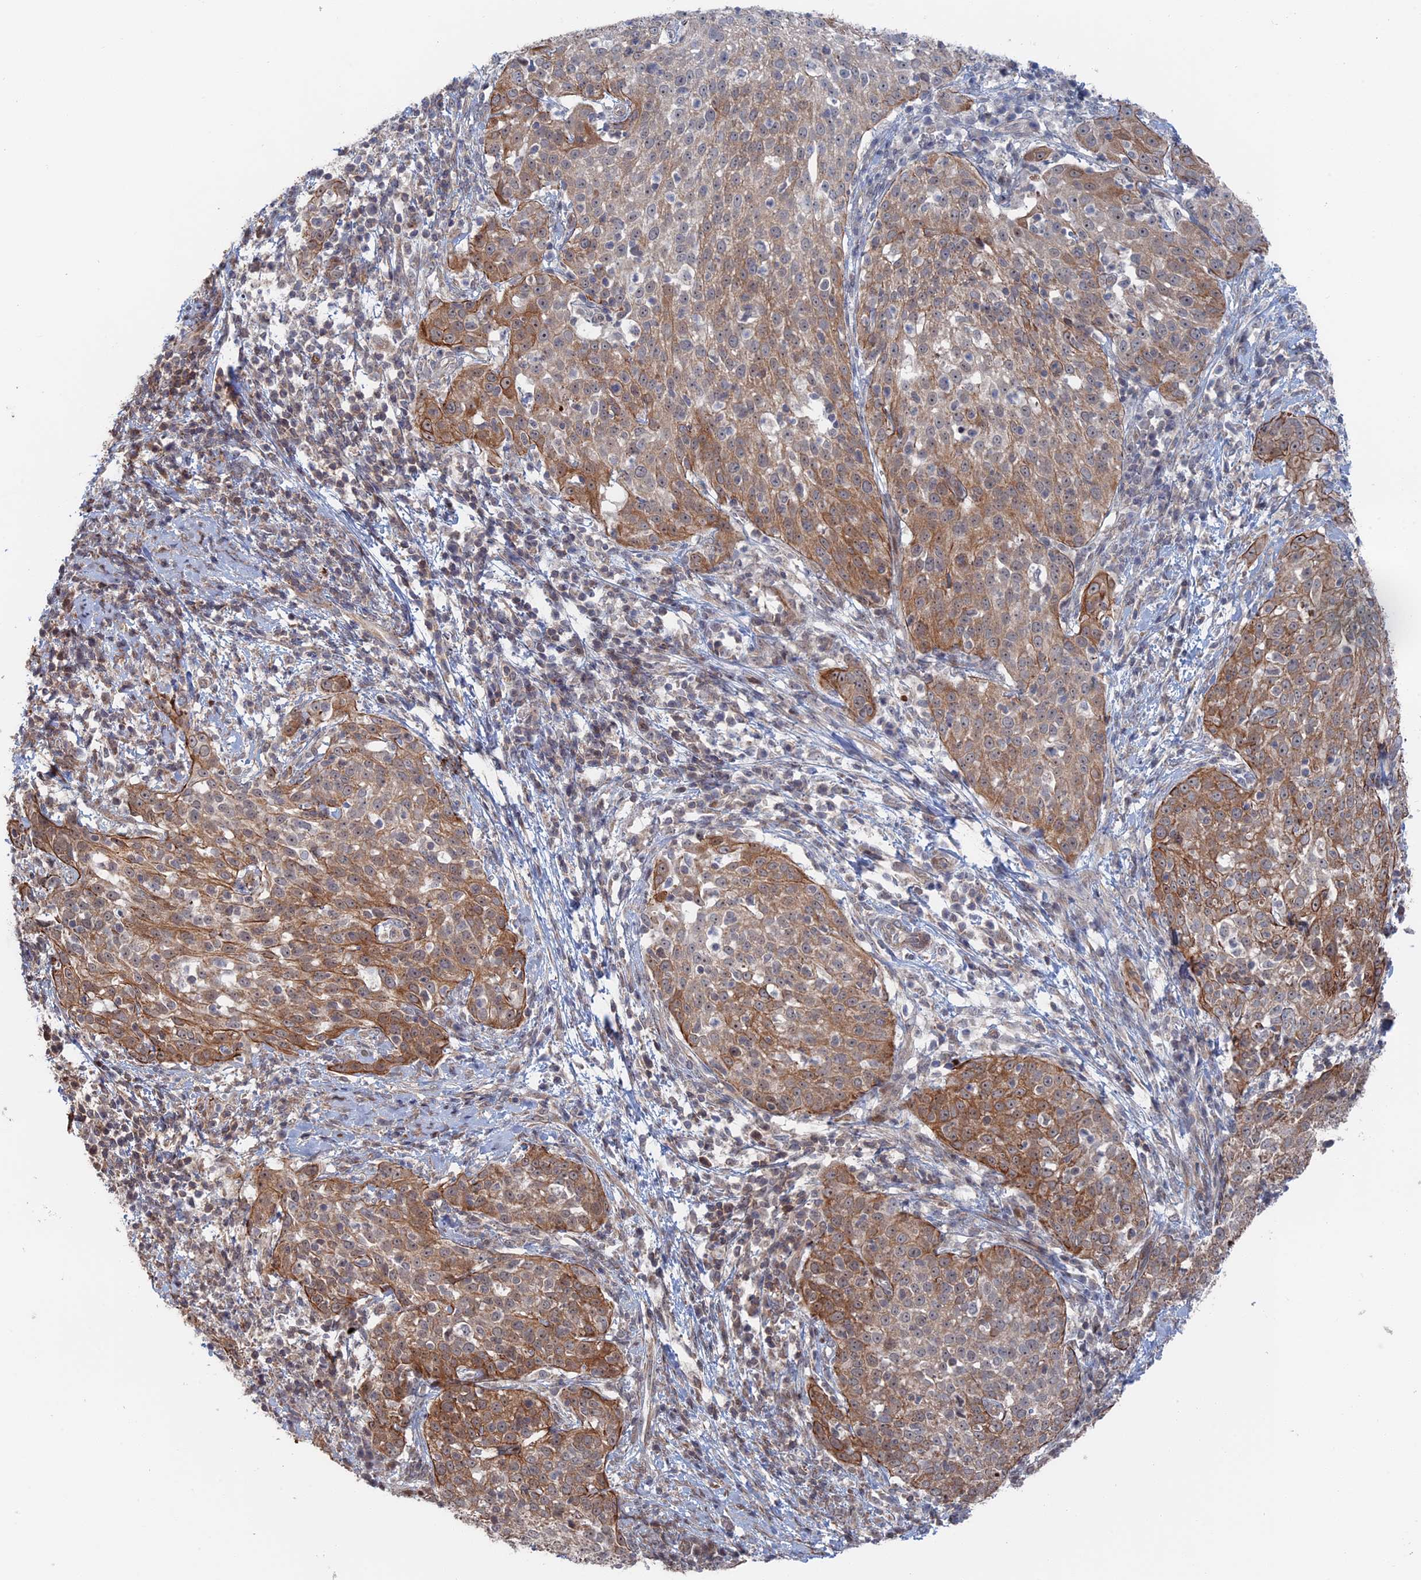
{"staining": {"intensity": "moderate", "quantity": "25%-75%", "location": "cytoplasmic/membranous"}, "tissue": "cervical cancer", "cell_type": "Tumor cells", "image_type": "cancer", "snomed": [{"axis": "morphology", "description": "Squamous cell carcinoma, NOS"}, {"axis": "topography", "description": "Cervix"}], "caption": "The micrograph exhibits immunohistochemical staining of cervical squamous cell carcinoma. There is moderate cytoplasmic/membranous positivity is appreciated in about 25%-75% of tumor cells. The protein of interest is shown in brown color, while the nuclei are stained blue.", "gene": "IL7", "patient": {"sex": "female", "age": 57}}